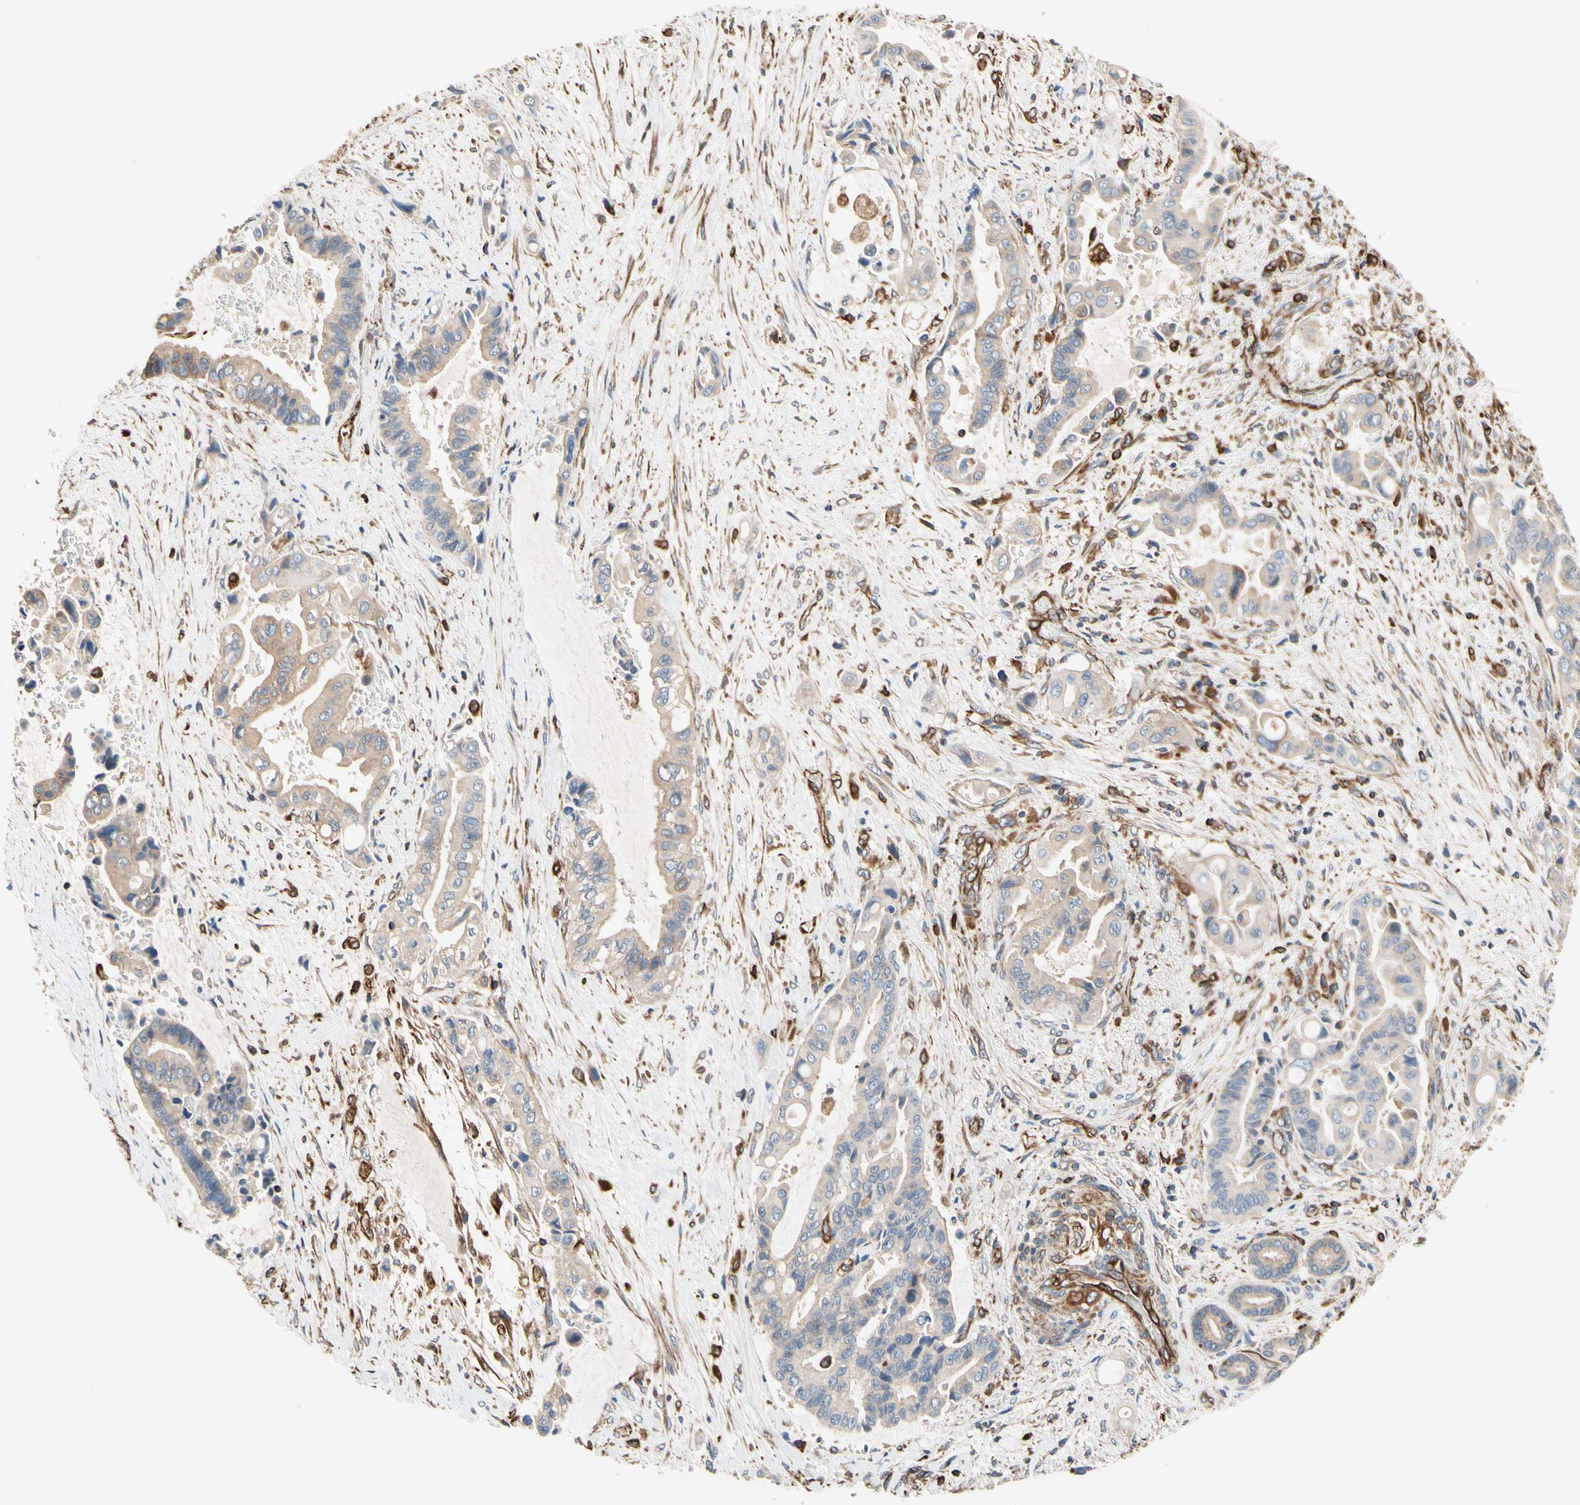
{"staining": {"intensity": "weak", "quantity": "25%-75%", "location": "cytoplasmic/membranous"}, "tissue": "liver cancer", "cell_type": "Tumor cells", "image_type": "cancer", "snomed": [{"axis": "morphology", "description": "Cholangiocarcinoma"}, {"axis": "topography", "description": "Liver"}], "caption": "Human cholangiocarcinoma (liver) stained with a brown dye demonstrates weak cytoplasmic/membranous positive positivity in approximately 25%-75% of tumor cells.", "gene": "TRAF2", "patient": {"sex": "female", "age": 61}}